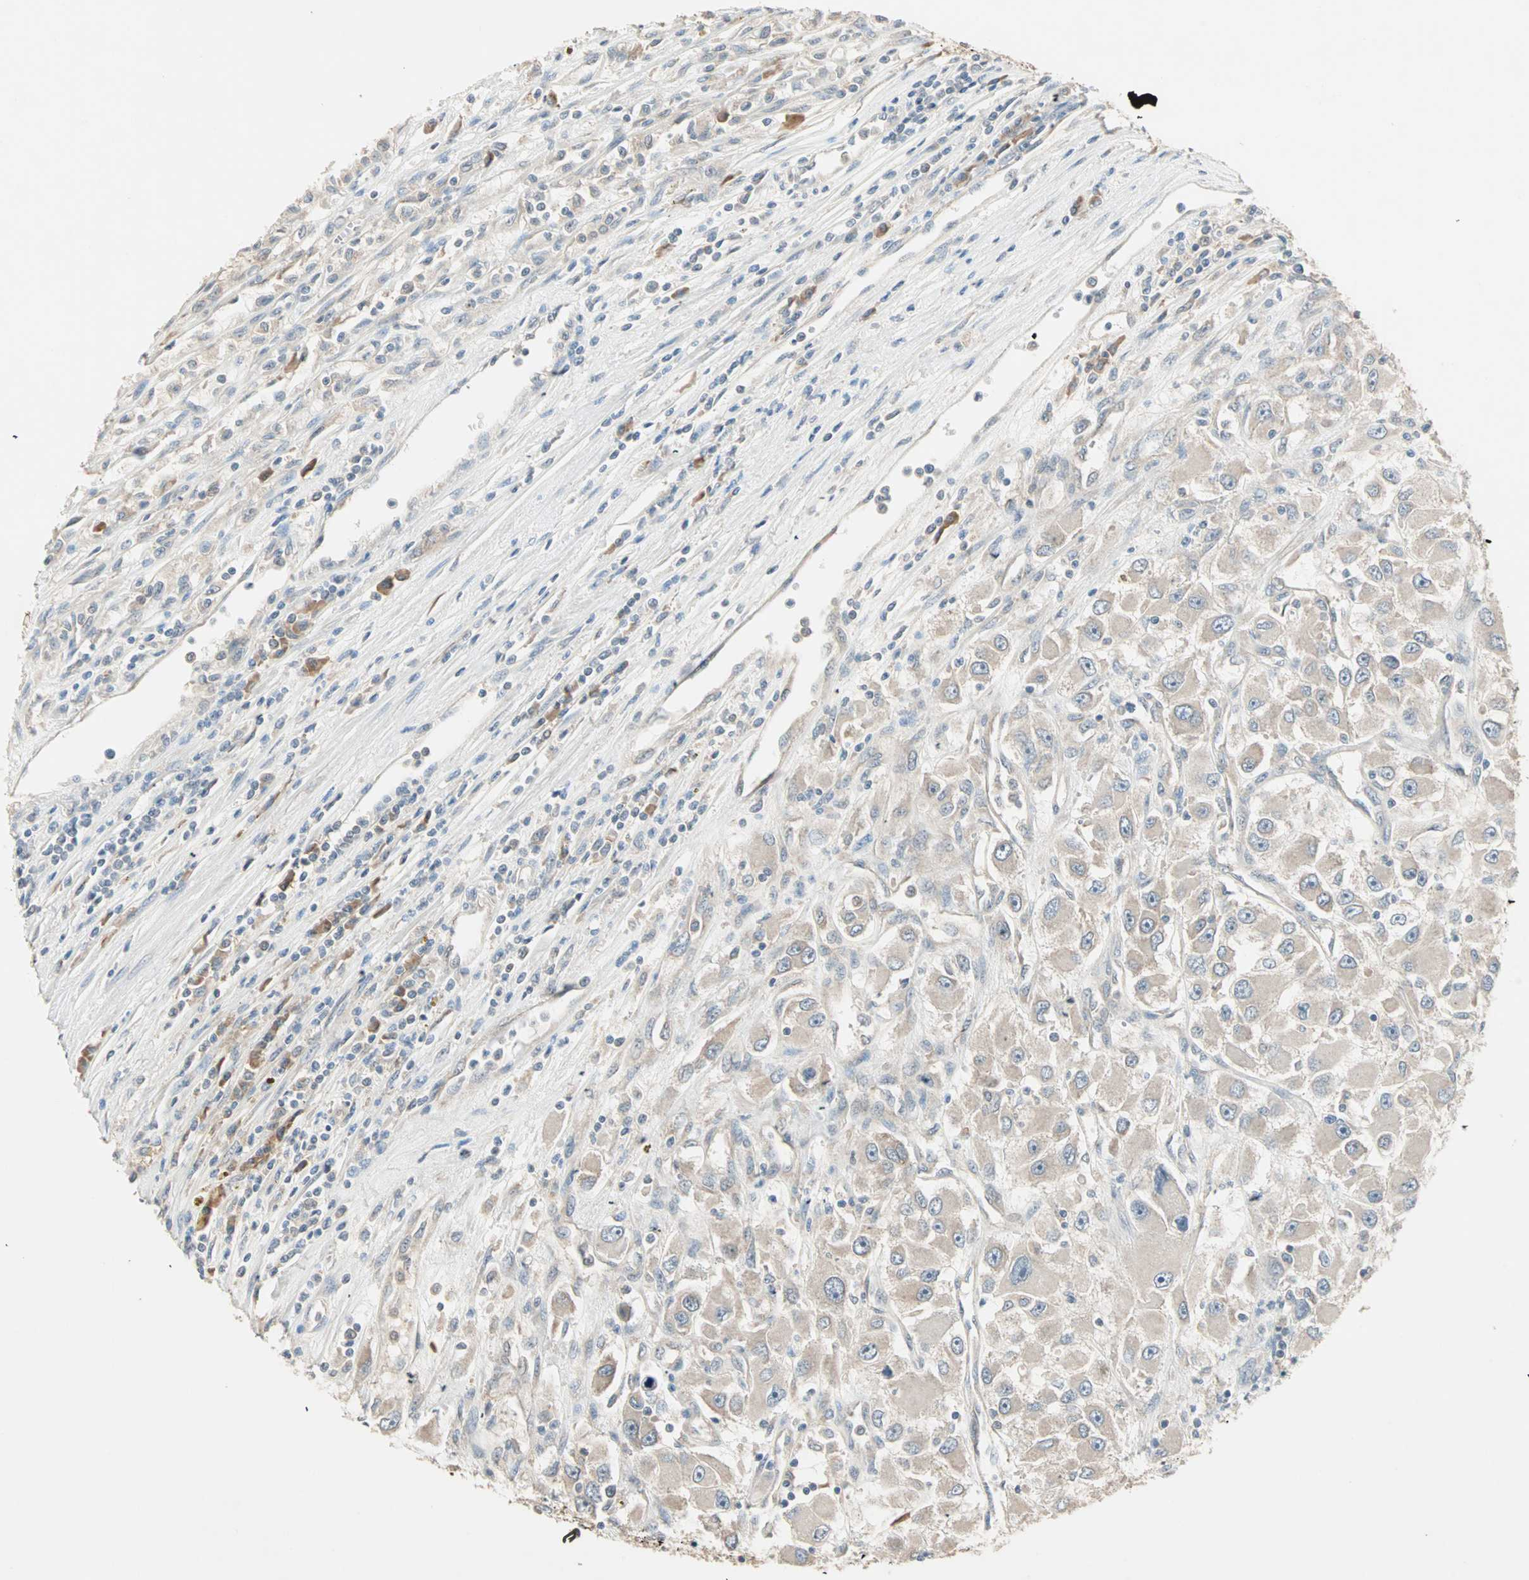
{"staining": {"intensity": "weak", "quantity": ">75%", "location": "cytoplasmic/membranous"}, "tissue": "renal cancer", "cell_type": "Tumor cells", "image_type": "cancer", "snomed": [{"axis": "morphology", "description": "Adenocarcinoma, NOS"}, {"axis": "topography", "description": "Kidney"}], "caption": "Immunohistochemistry (IHC) (DAB) staining of renal cancer (adenocarcinoma) shows weak cytoplasmic/membranous protein staining in about >75% of tumor cells.", "gene": "TTF2", "patient": {"sex": "female", "age": 52}}